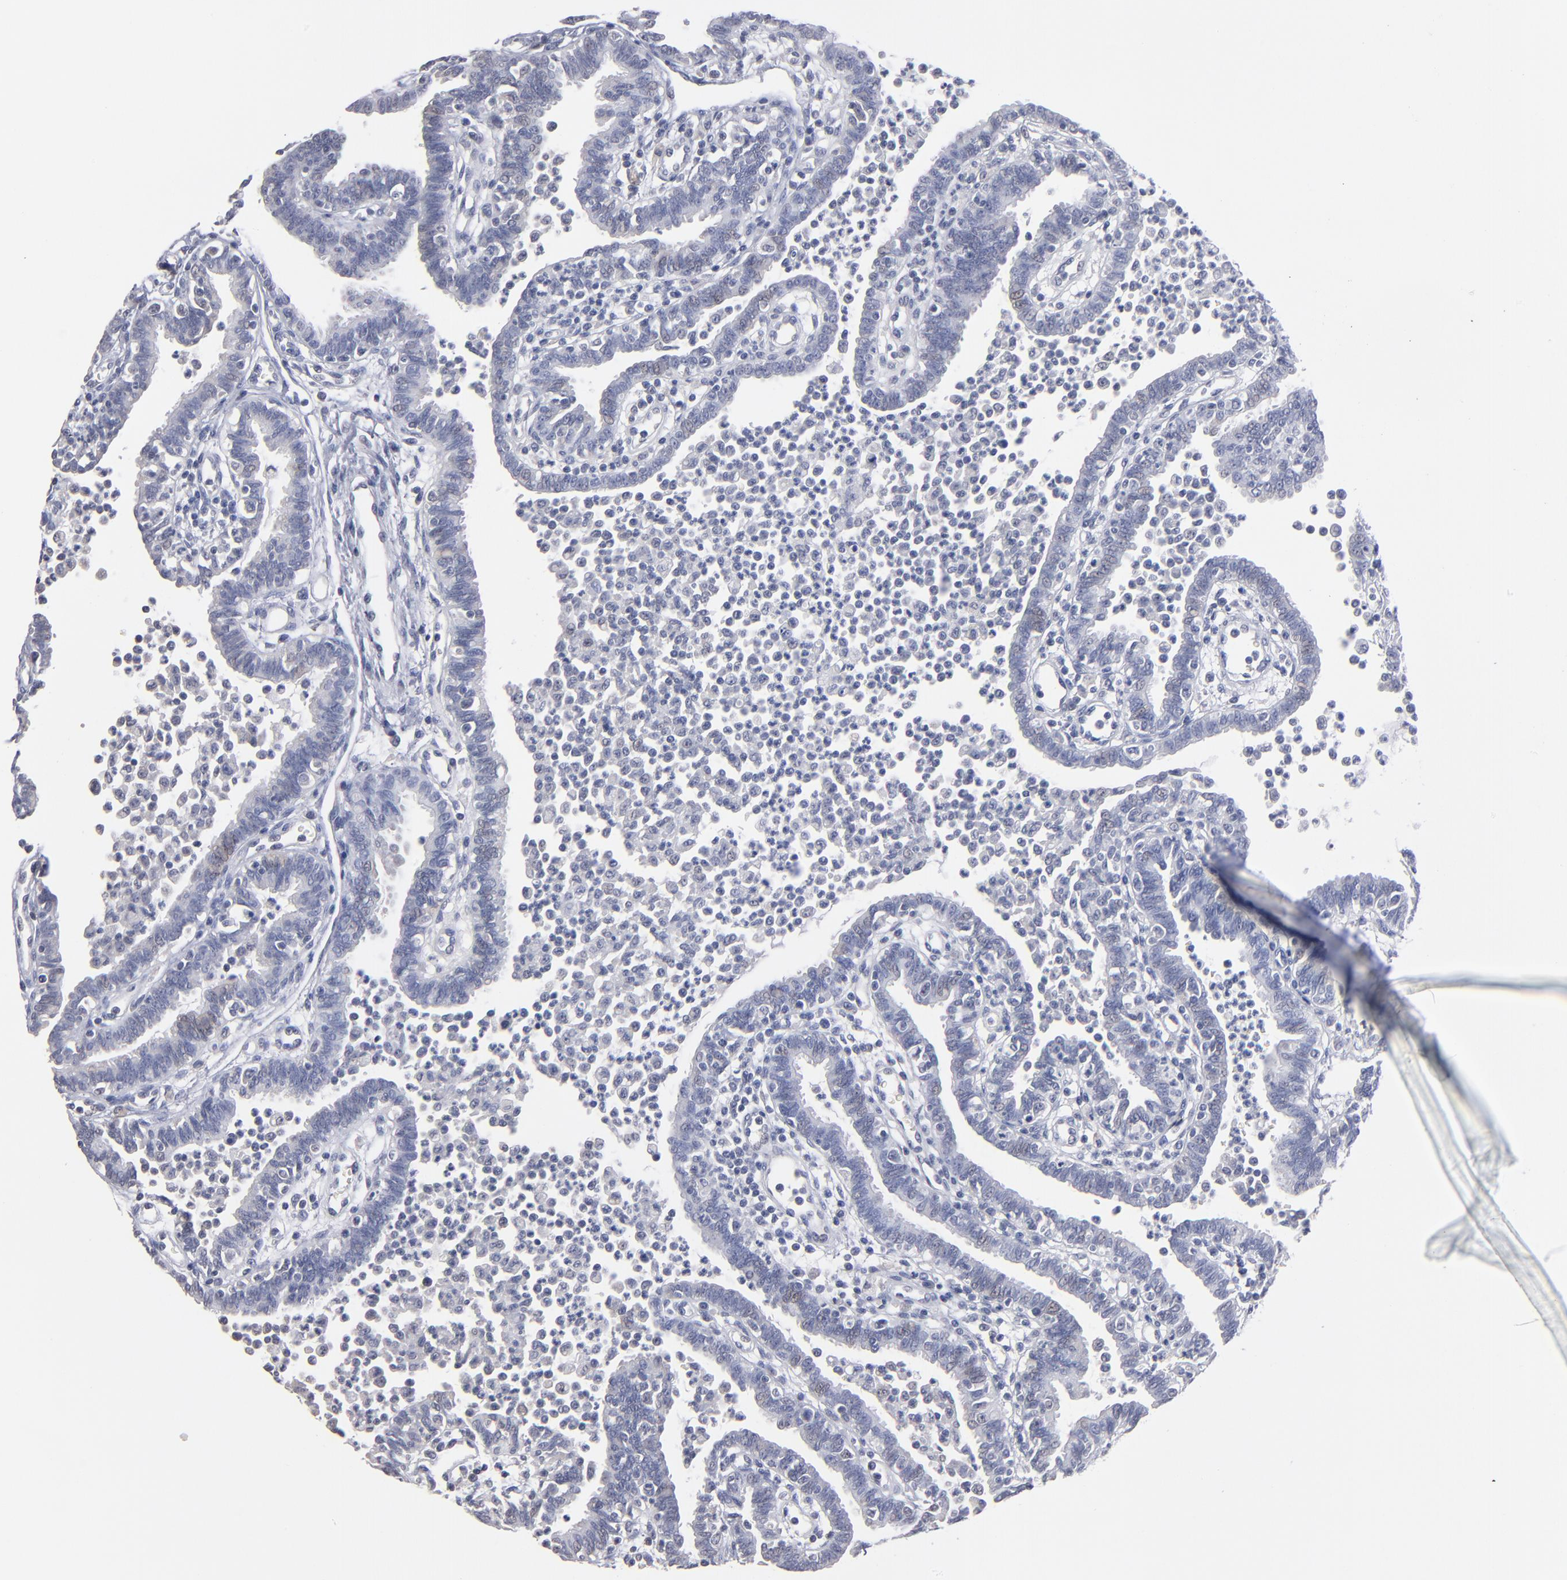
{"staining": {"intensity": "weak", "quantity": "<25%", "location": "nuclear"}, "tissue": "fallopian tube", "cell_type": "Glandular cells", "image_type": "normal", "snomed": [{"axis": "morphology", "description": "Normal tissue, NOS"}, {"axis": "topography", "description": "Fallopian tube"}], "caption": "Immunohistochemistry (IHC) photomicrograph of normal fallopian tube: human fallopian tube stained with DAB (3,3'-diaminobenzidine) shows no significant protein positivity in glandular cells. The staining was performed using DAB to visualize the protein expression in brown, while the nuclei were stained in blue with hematoxylin (Magnification: 20x).", "gene": "RPH3A", "patient": {"sex": "female", "age": 36}}